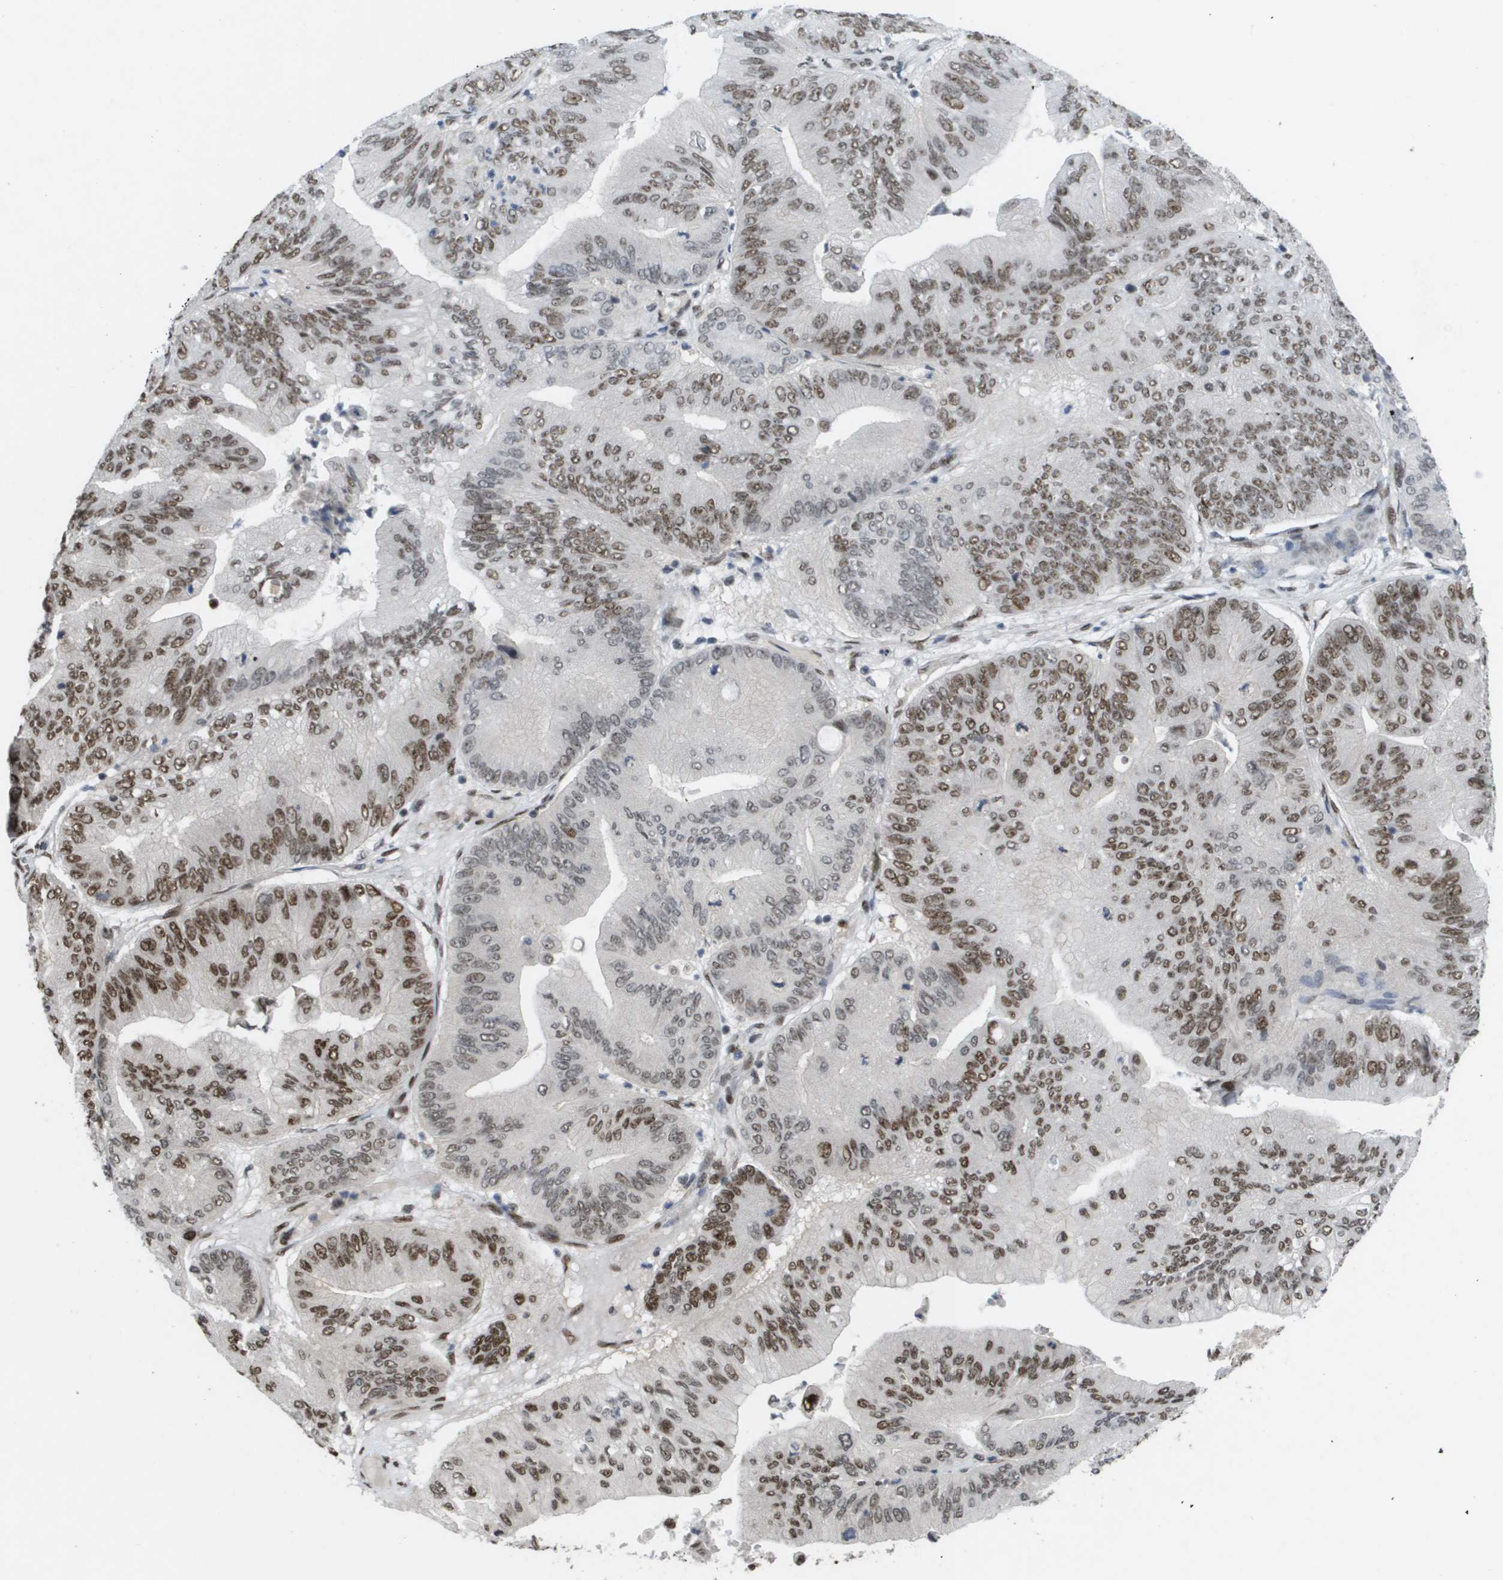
{"staining": {"intensity": "moderate", "quantity": "25%-75%", "location": "nuclear"}, "tissue": "ovarian cancer", "cell_type": "Tumor cells", "image_type": "cancer", "snomed": [{"axis": "morphology", "description": "Cystadenocarcinoma, mucinous, NOS"}, {"axis": "topography", "description": "Ovary"}], "caption": "Protein analysis of ovarian cancer (mucinous cystadenocarcinoma) tissue displays moderate nuclear expression in about 25%-75% of tumor cells.", "gene": "CDT1", "patient": {"sex": "female", "age": 61}}